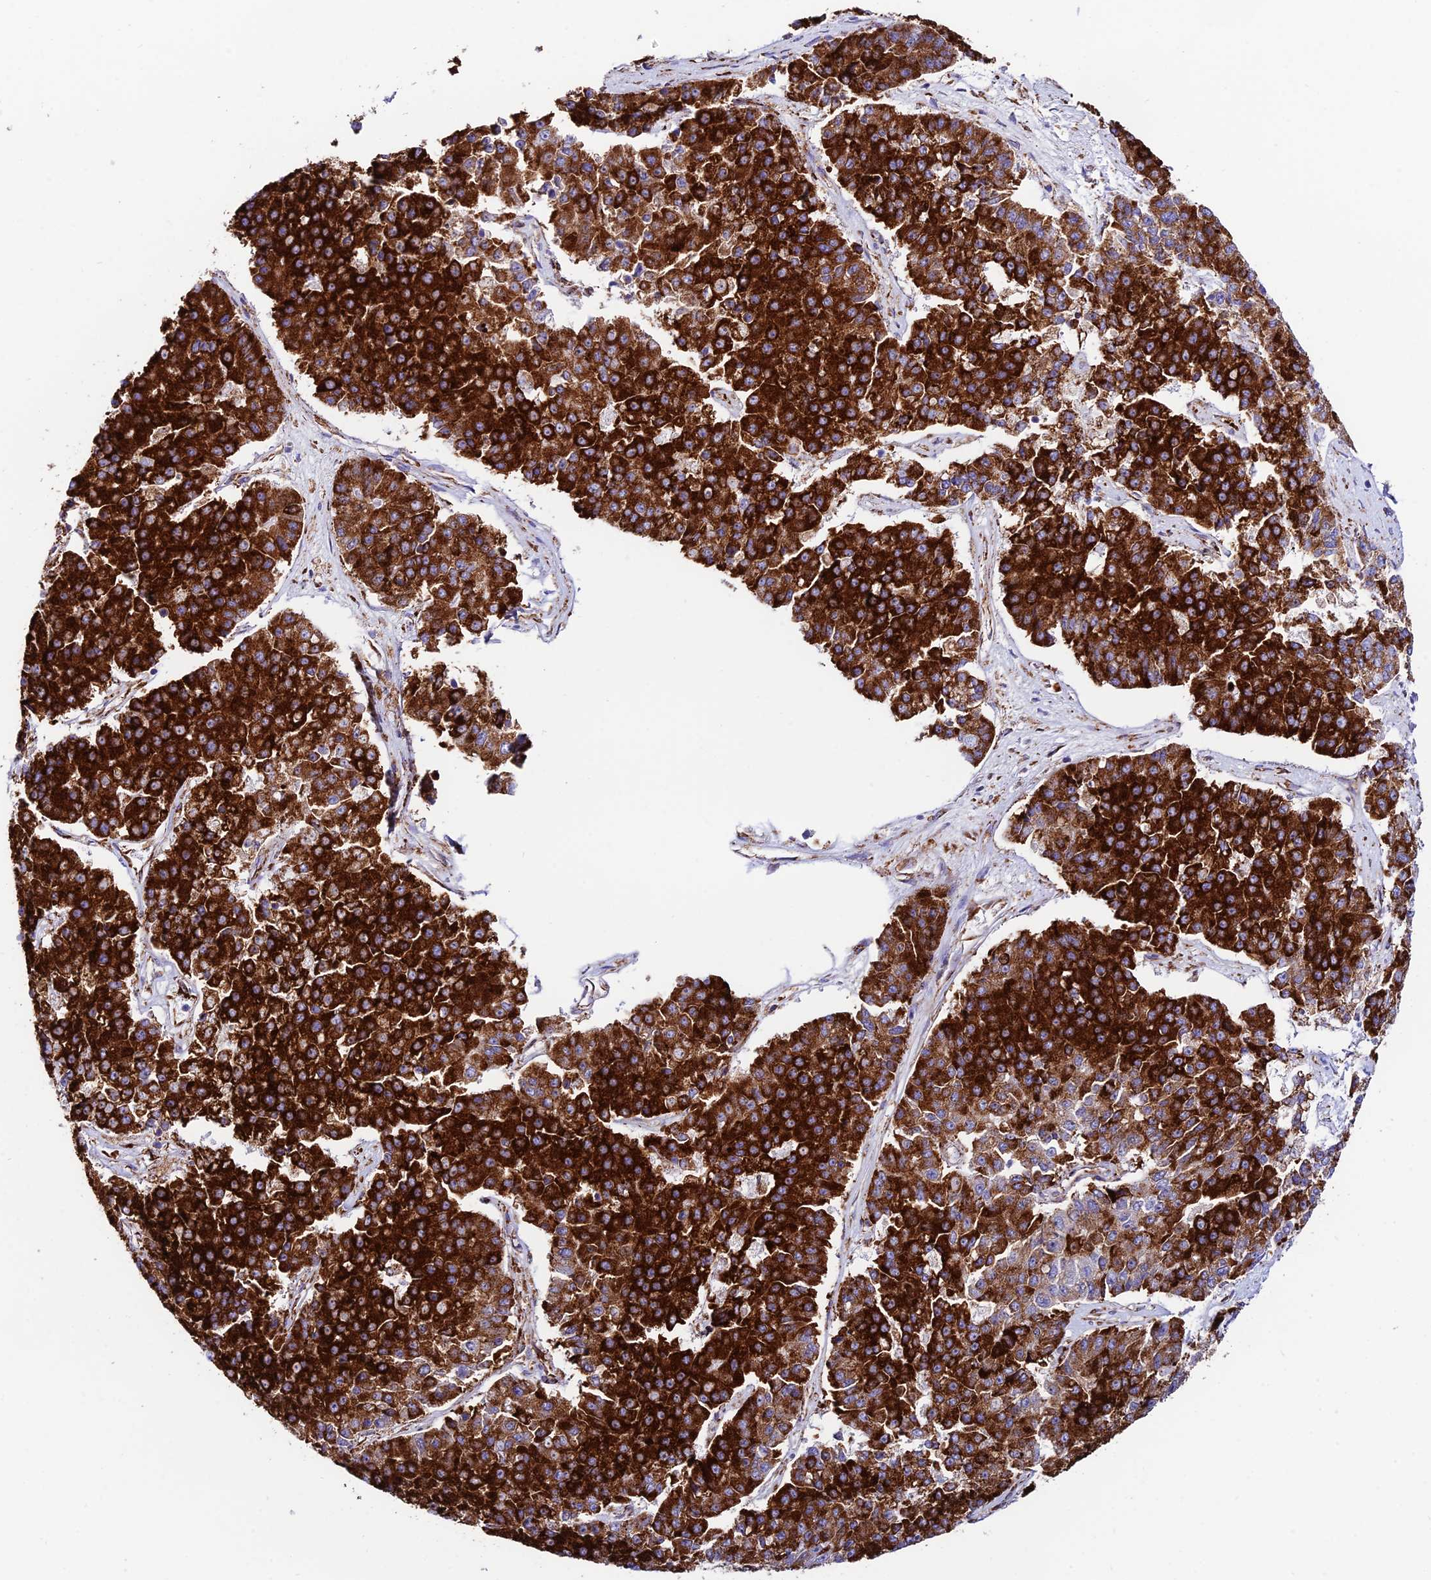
{"staining": {"intensity": "strong", "quantity": ">75%", "location": "cytoplasmic/membranous"}, "tissue": "pancreatic cancer", "cell_type": "Tumor cells", "image_type": "cancer", "snomed": [{"axis": "morphology", "description": "Adenocarcinoma, NOS"}, {"axis": "topography", "description": "Pancreas"}], "caption": "Human adenocarcinoma (pancreatic) stained with a brown dye reveals strong cytoplasmic/membranous positive staining in about >75% of tumor cells.", "gene": "TUBGCP6", "patient": {"sex": "male", "age": 50}}